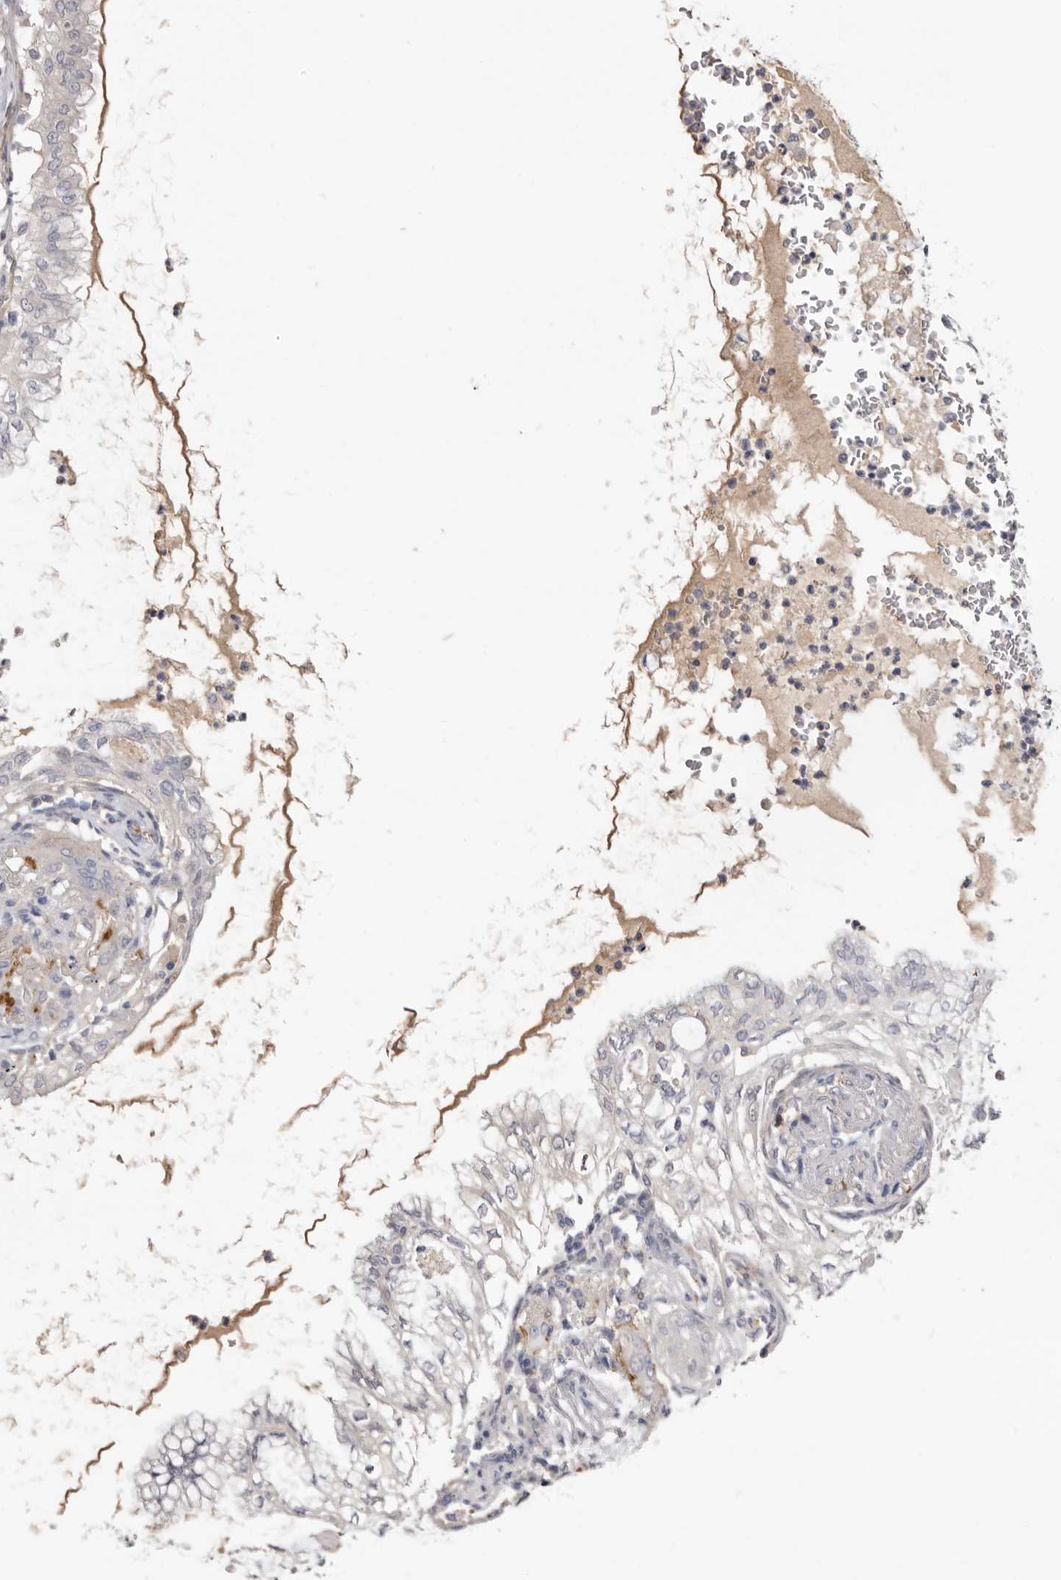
{"staining": {"intensity": "negative", "quantity": "none", "location": "none"}, "tissue": "lung cancer", "cell_type": "Tumor cells", "image_type": "cancer", "snomed": [{"axis": "morphology", "description": "Adenocarcinoma, NOS"}, {"axis": "topography", "description": "Lung"}], "caption": "This is an immunohistochemistry image of human lung cancer (adenocarcinoma). There is no expression in tumor cells.", "gene": "LMLN", "patient": {"sex": "female", "age": 70}}